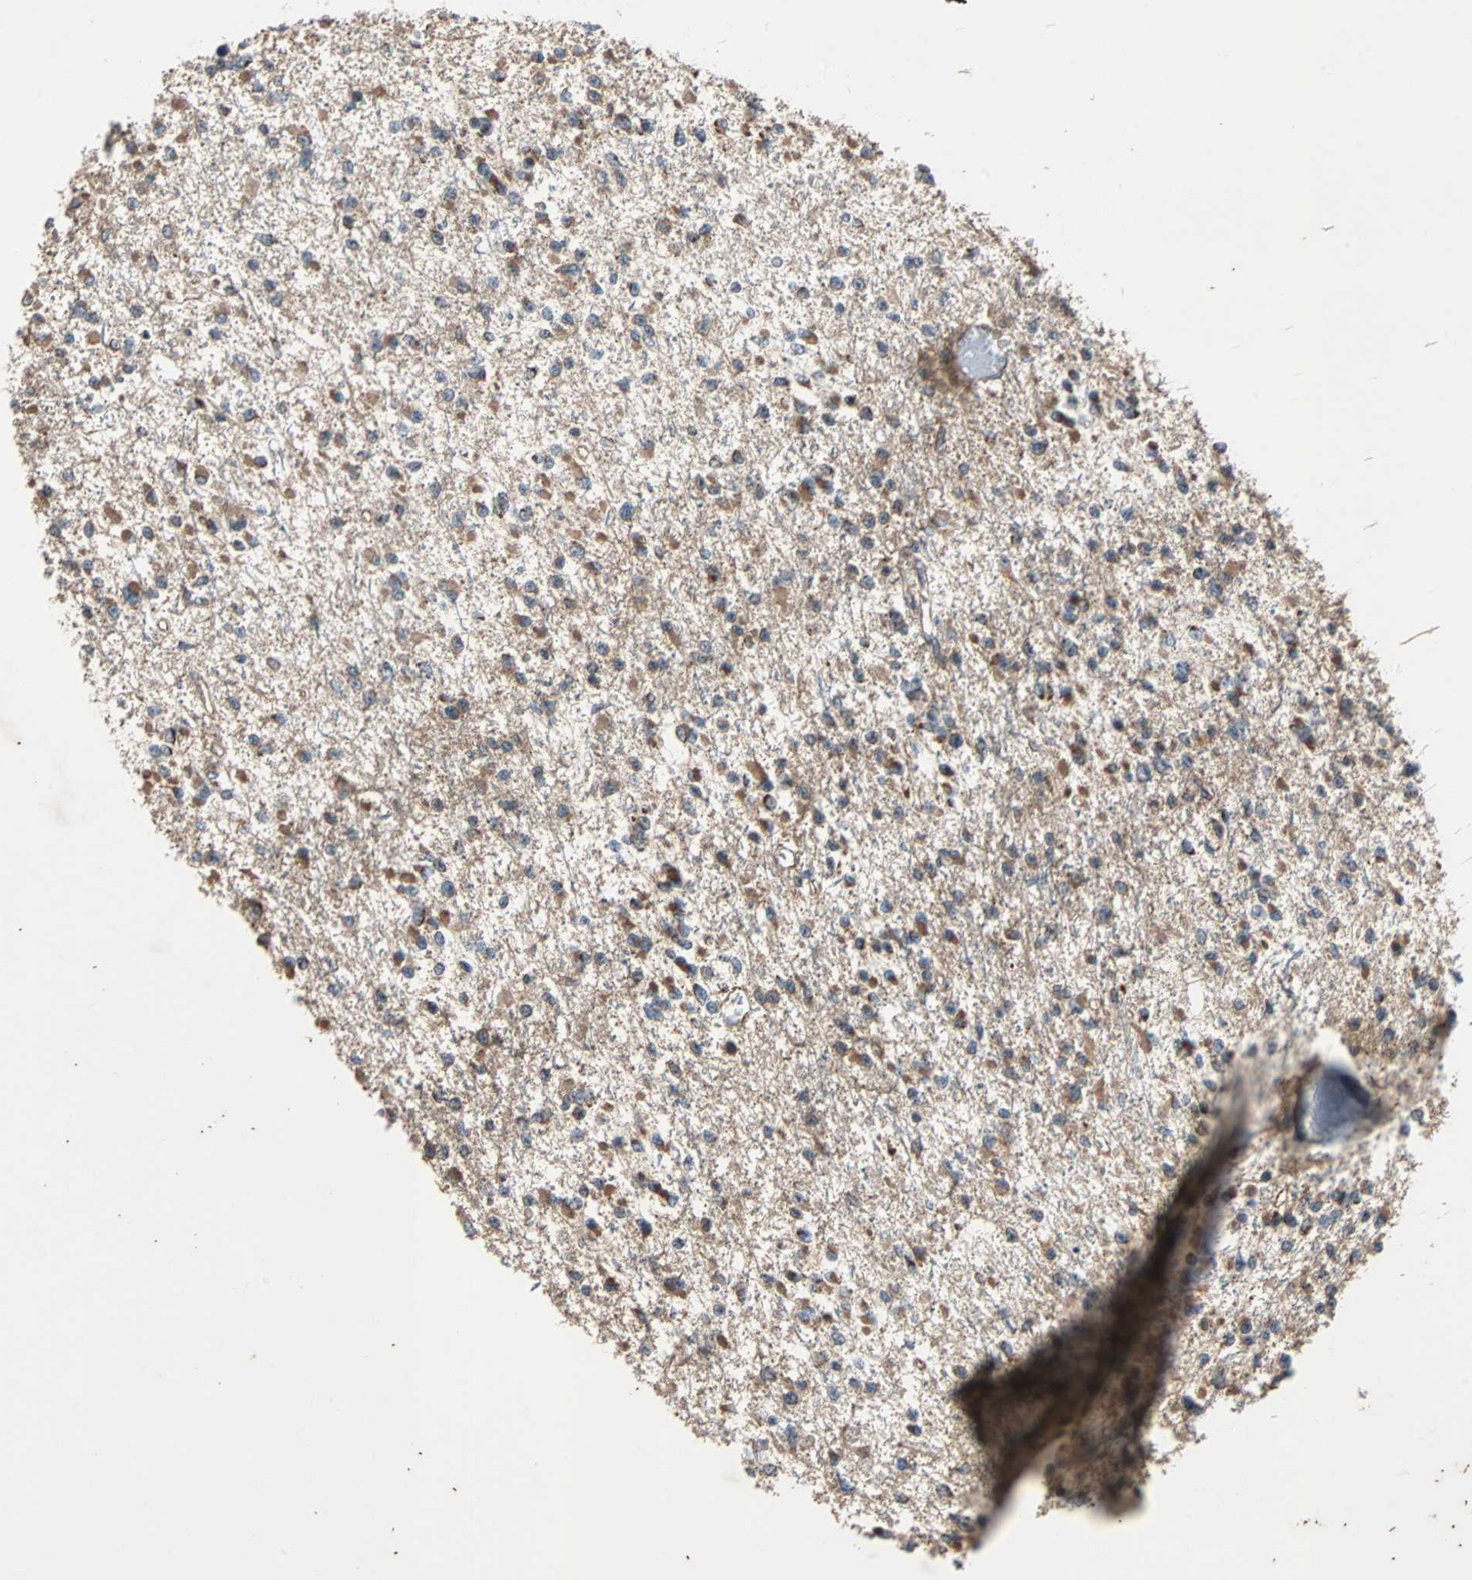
{"staining": {"intensity": "moderate", "quantity": ">75%", "location": "cytoplasmic/membranous"}, "tissue": "glioma", "cell_type": "Tumor cells", "image_type": "cancer", "snomed": [{"axis": "morphology", "description": "Glioma, malignant, Low grade"}, {"axis": "topography", "description": "Brain"}], "caption": "Malignant glioma (low-grade) stained with IHC reveals moderate cytoplasmic/membranous expression in about >75% of tumor cells.", "gene": "ACTR3", "patient": {"sex": "female", "age": 22}}